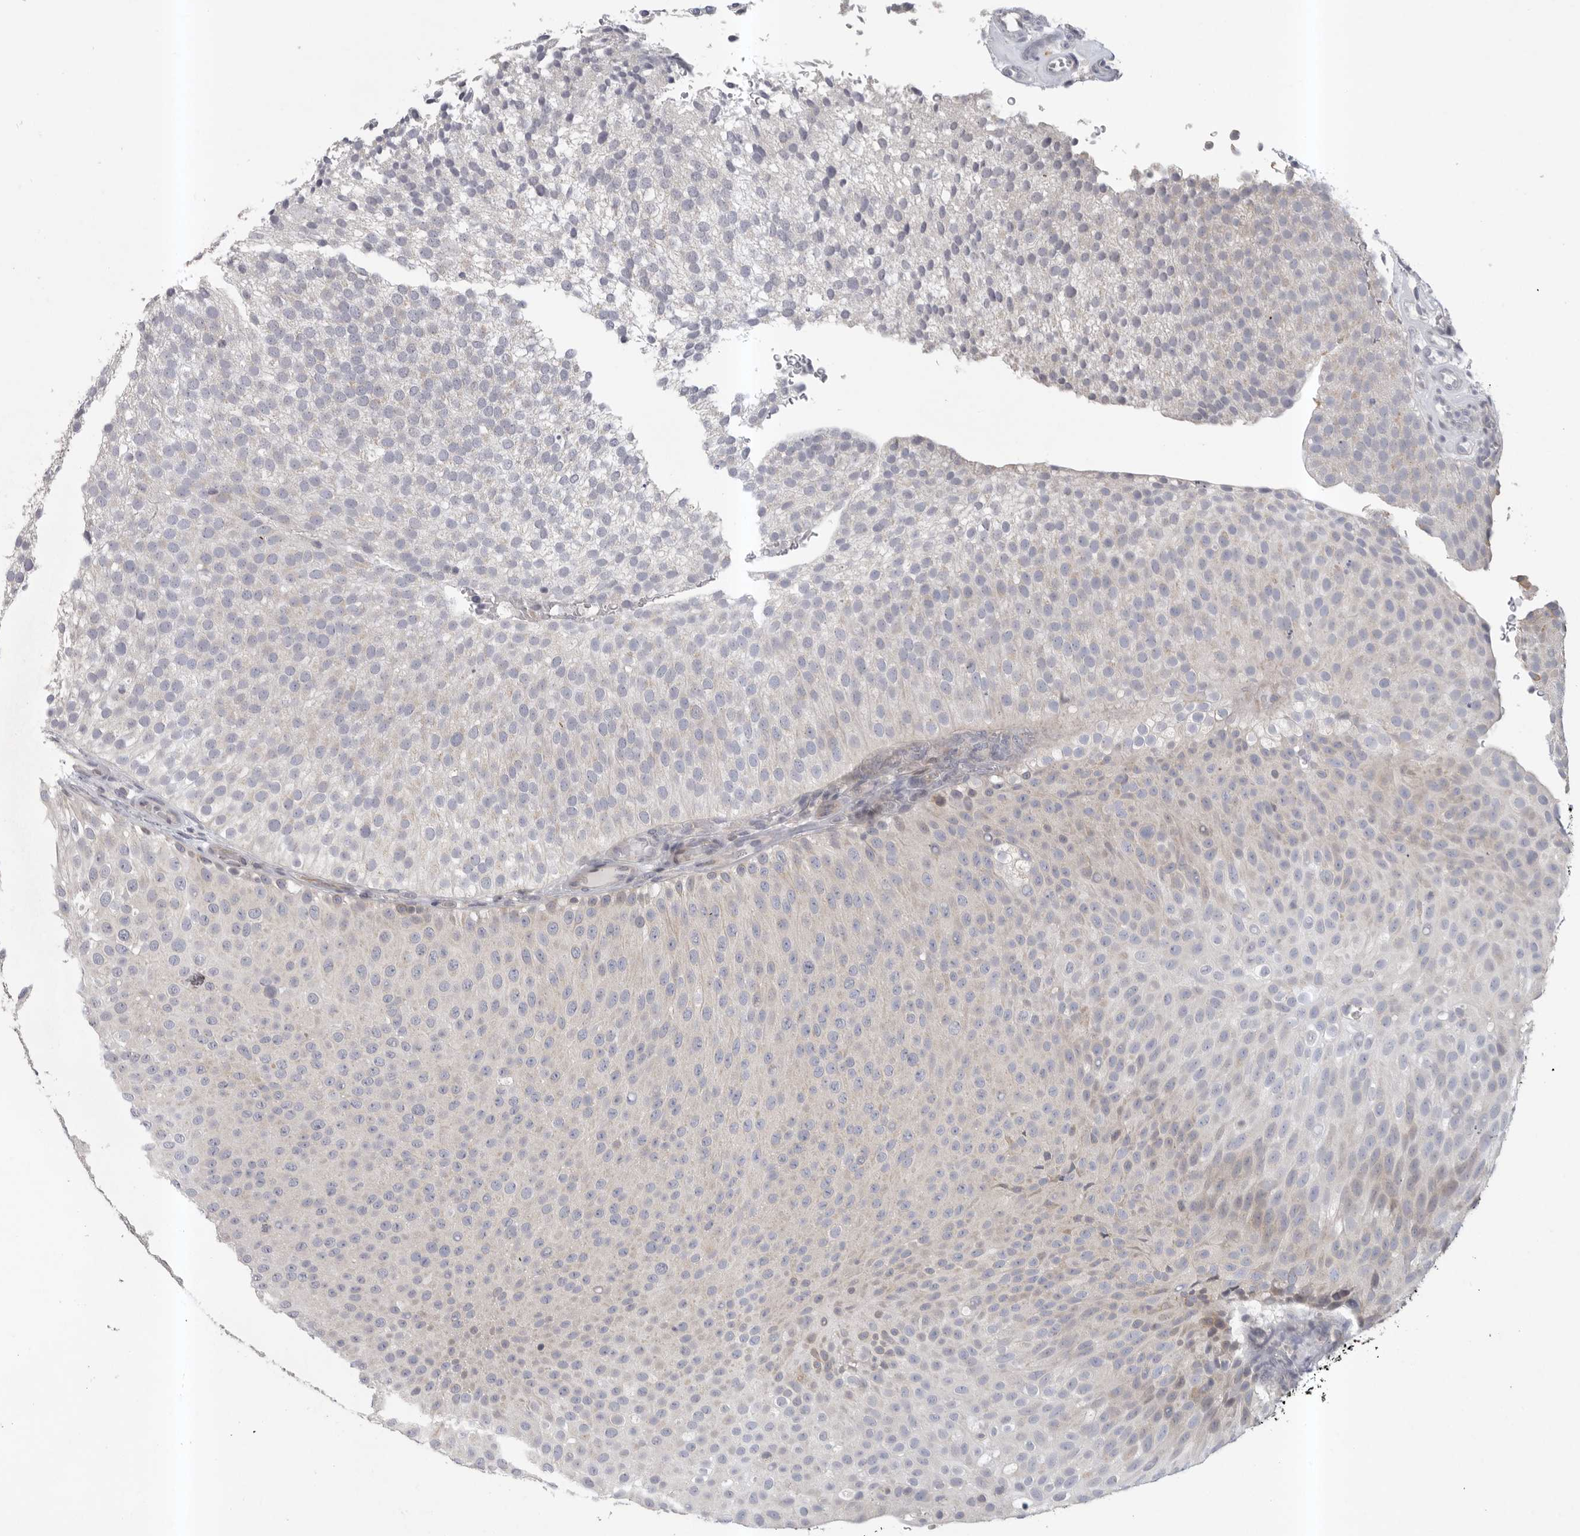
{"staining": {"intensity": "negative", "quantity": "none", "location": "none"}, "tissue": "urothelial cancer", "cell_type": "Tumor cells", "image_type": "cancer", "snomed": [{"axis": "morphology", "description": "Urothelial carcinoma, Low grade"}, {"axis": "topography", "description": "Urinary bladder"}], "caption": "IHC photomicrograph of neoplastic tissue: urothelial carcinoma (low-grade) stained with DAB (3,3'-diaminobenzidine) shows no significant protein expression in tumor cells.", "gene": "TMEM69", "patient": {"sex": "male", "age": 78}}